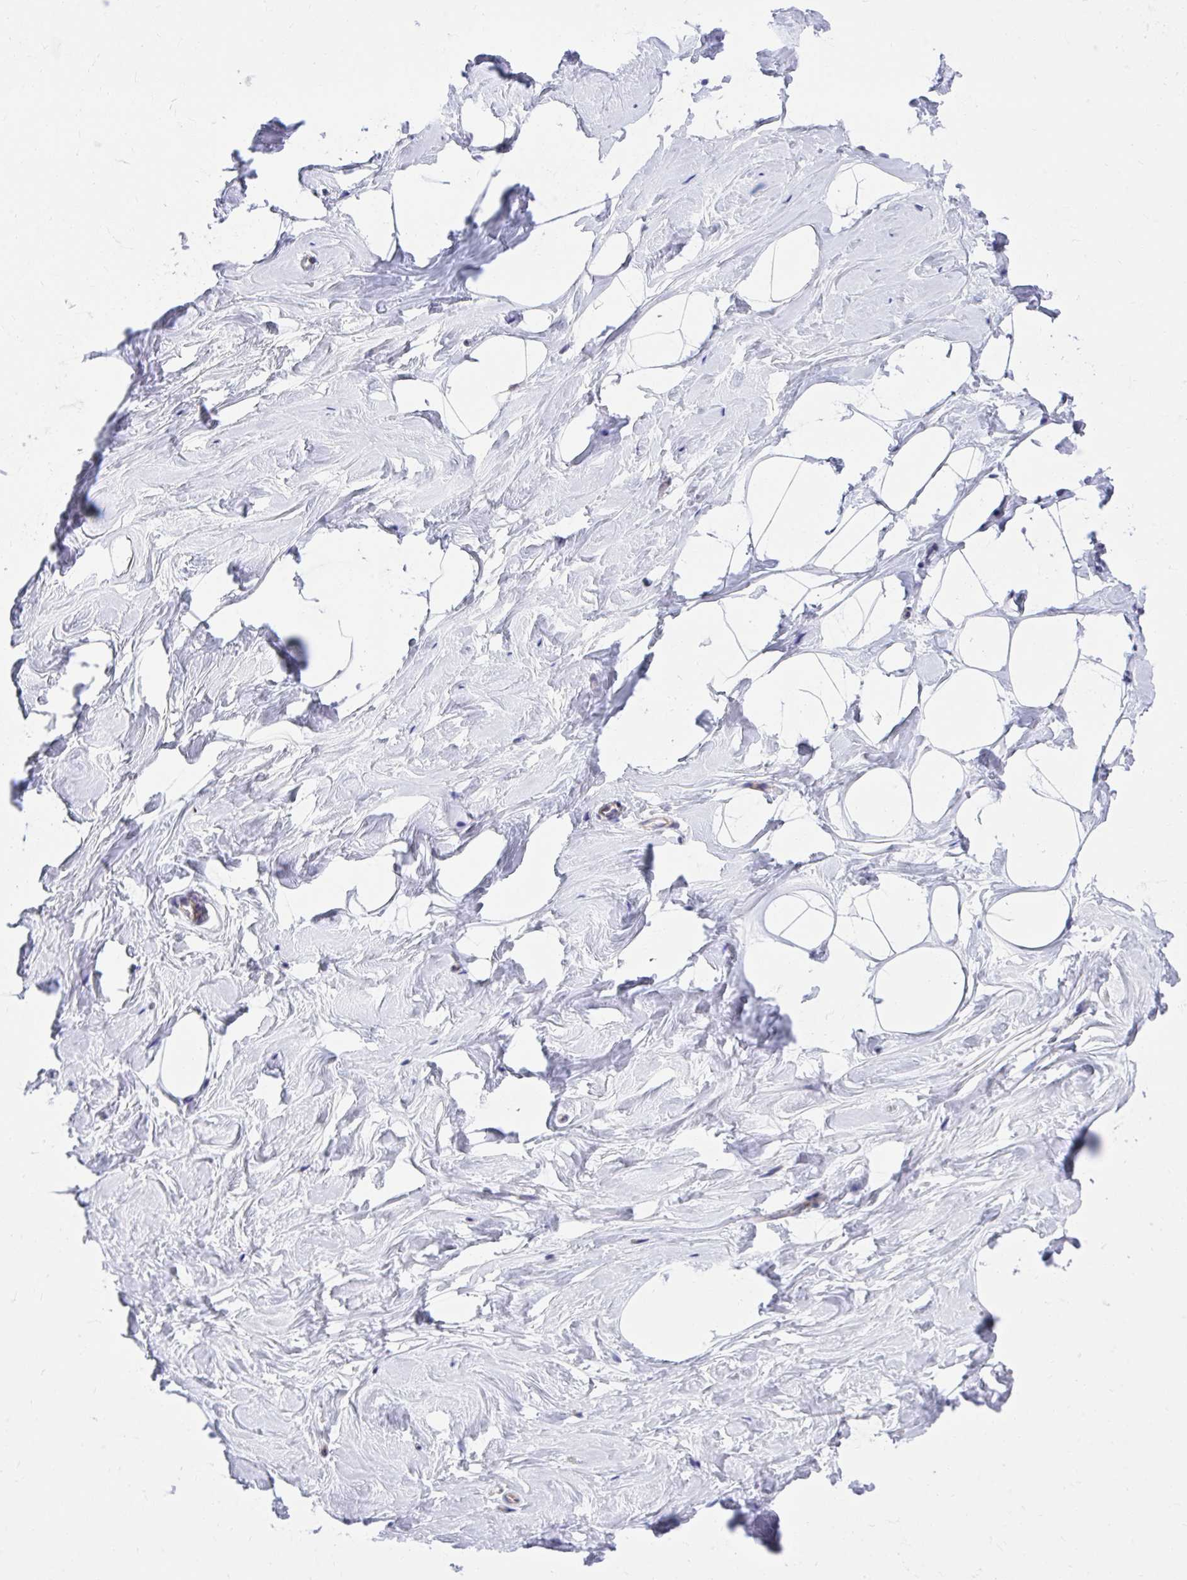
{"staining": {"intensity": "negative", "quantity": "none", "location": "none"}, "tissue": "breast", "cell_type": "Adipocytes", "image_type": "normal", "snomed": [{"axis": "morphology", "description": "Normal tissue, NOS"}, {"axis": "topography", "description": "Breast"}], "caption": "Histopathology image shows no significant protein staining in adipocytes of unremarkable breast.", "gene": "ZNF778", "patient": {"sex": "female", "age": 32}}